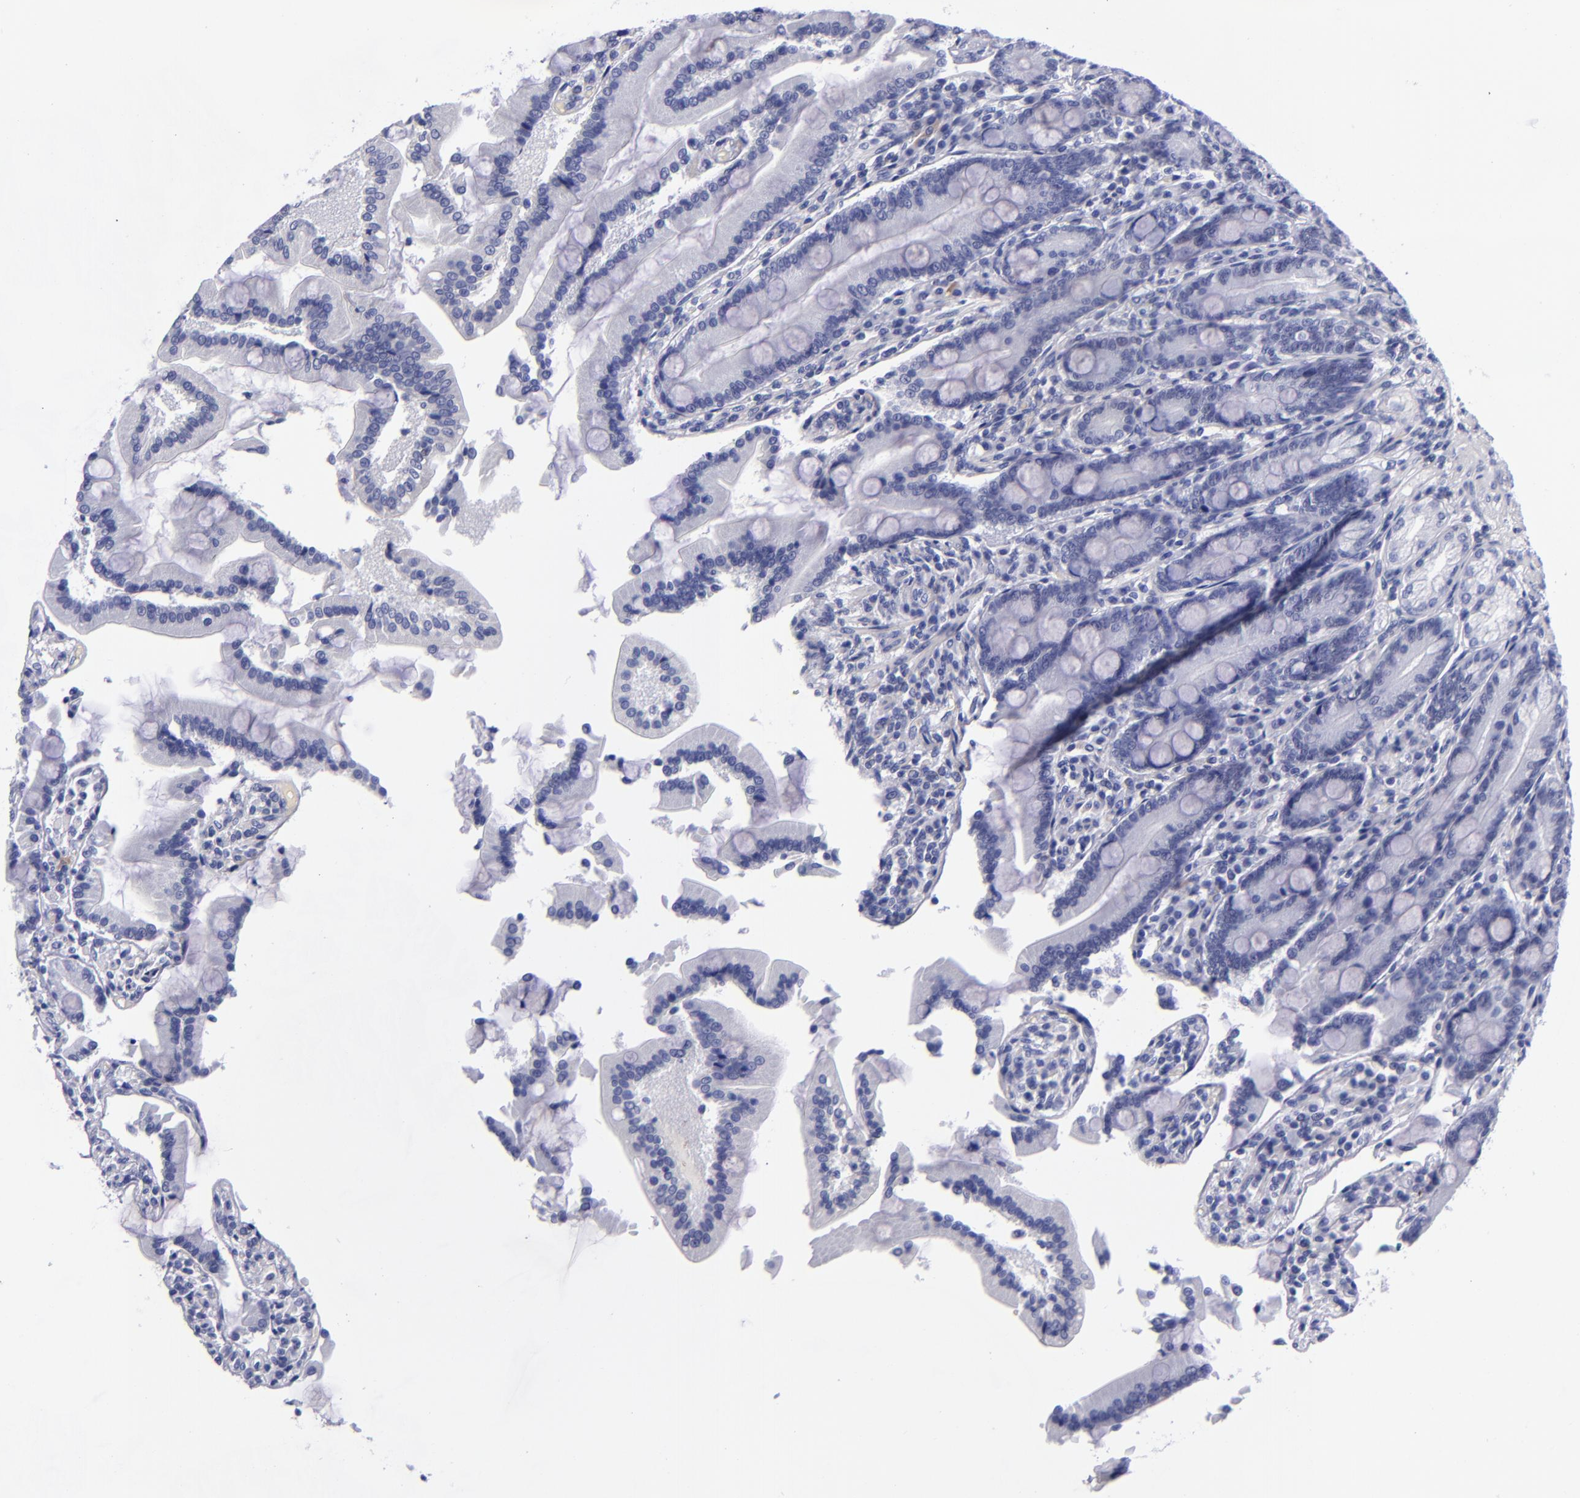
{"staining": {"intensity": "moderate", "quantity": "25%-75%", "location": "nuclear"}, "tissue": "duodenum", "cell_type": "Glandular cells", "image_type": "normal", "snomed": [{"axis": "morphology", "description": "Normal tissue, NOS"}, {"axis": "topography", "description": "Duodenum"}], "caption": "Normal duodenum demonstrates moderate nuclear expression in about 25%-75% of glandular cells.", "gene": "MCM7", "patient": {"sex": "female", "age": 64}}